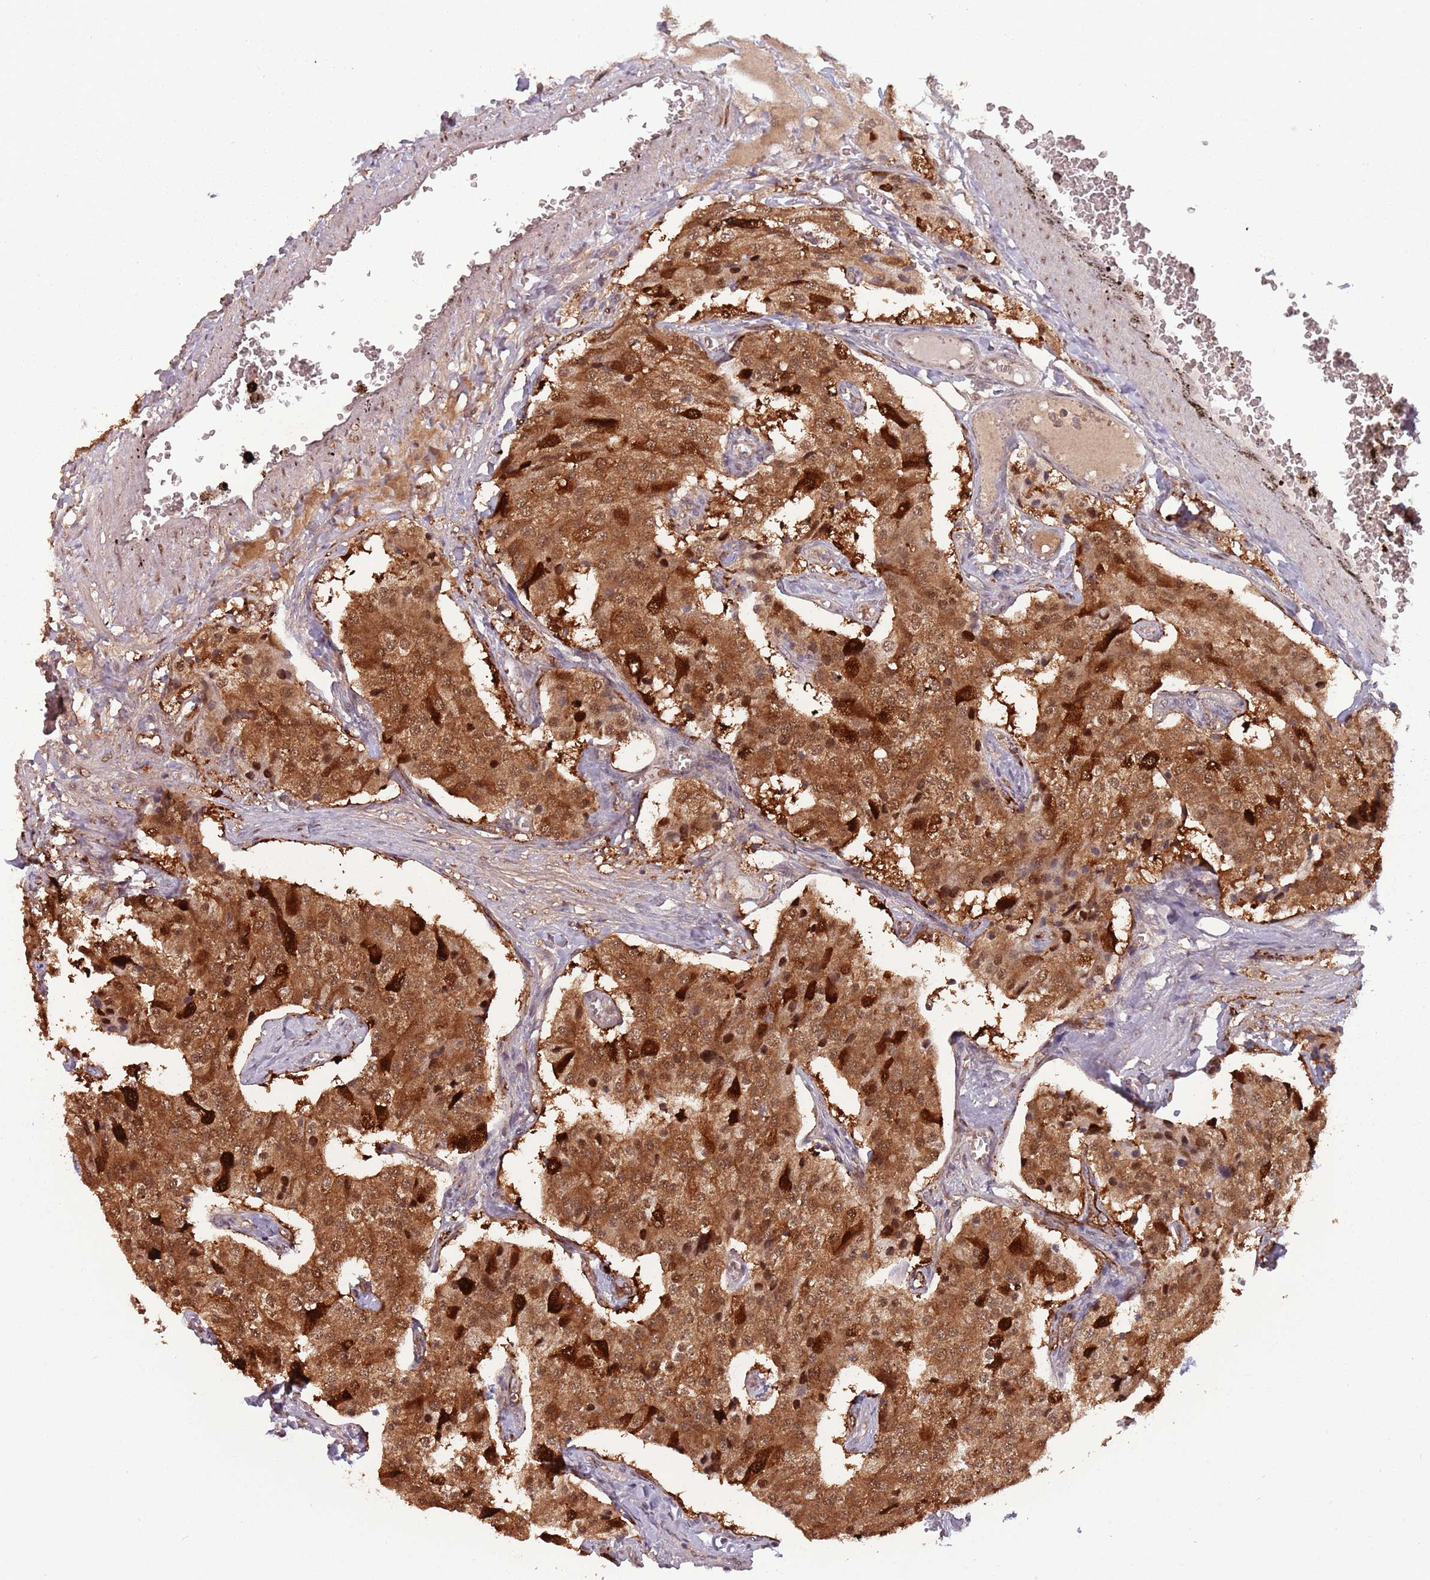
{"staining": {"intensity": "moderate", "quantity": ">75%", "location": "cytoplasmic/membranous,nuclear"}, "tissue": "carcinoid", "cell_type": "Tumor cells", "image_type": "cancer", "snomed": [{"axis": "morphology", "description": "Carcinoid, malignant, NOS"}, {"axis": "topography", "description": "Colon"}], "caption": "Malignant carcinoid was stained to show a protein in brown. There is medium levels of moderate cytoplasmic/membranous and nuclear positivity in about >75% of tumor cells.", "gene": "ZBTB5", "patient": {"sex": "female", "age": 52}}